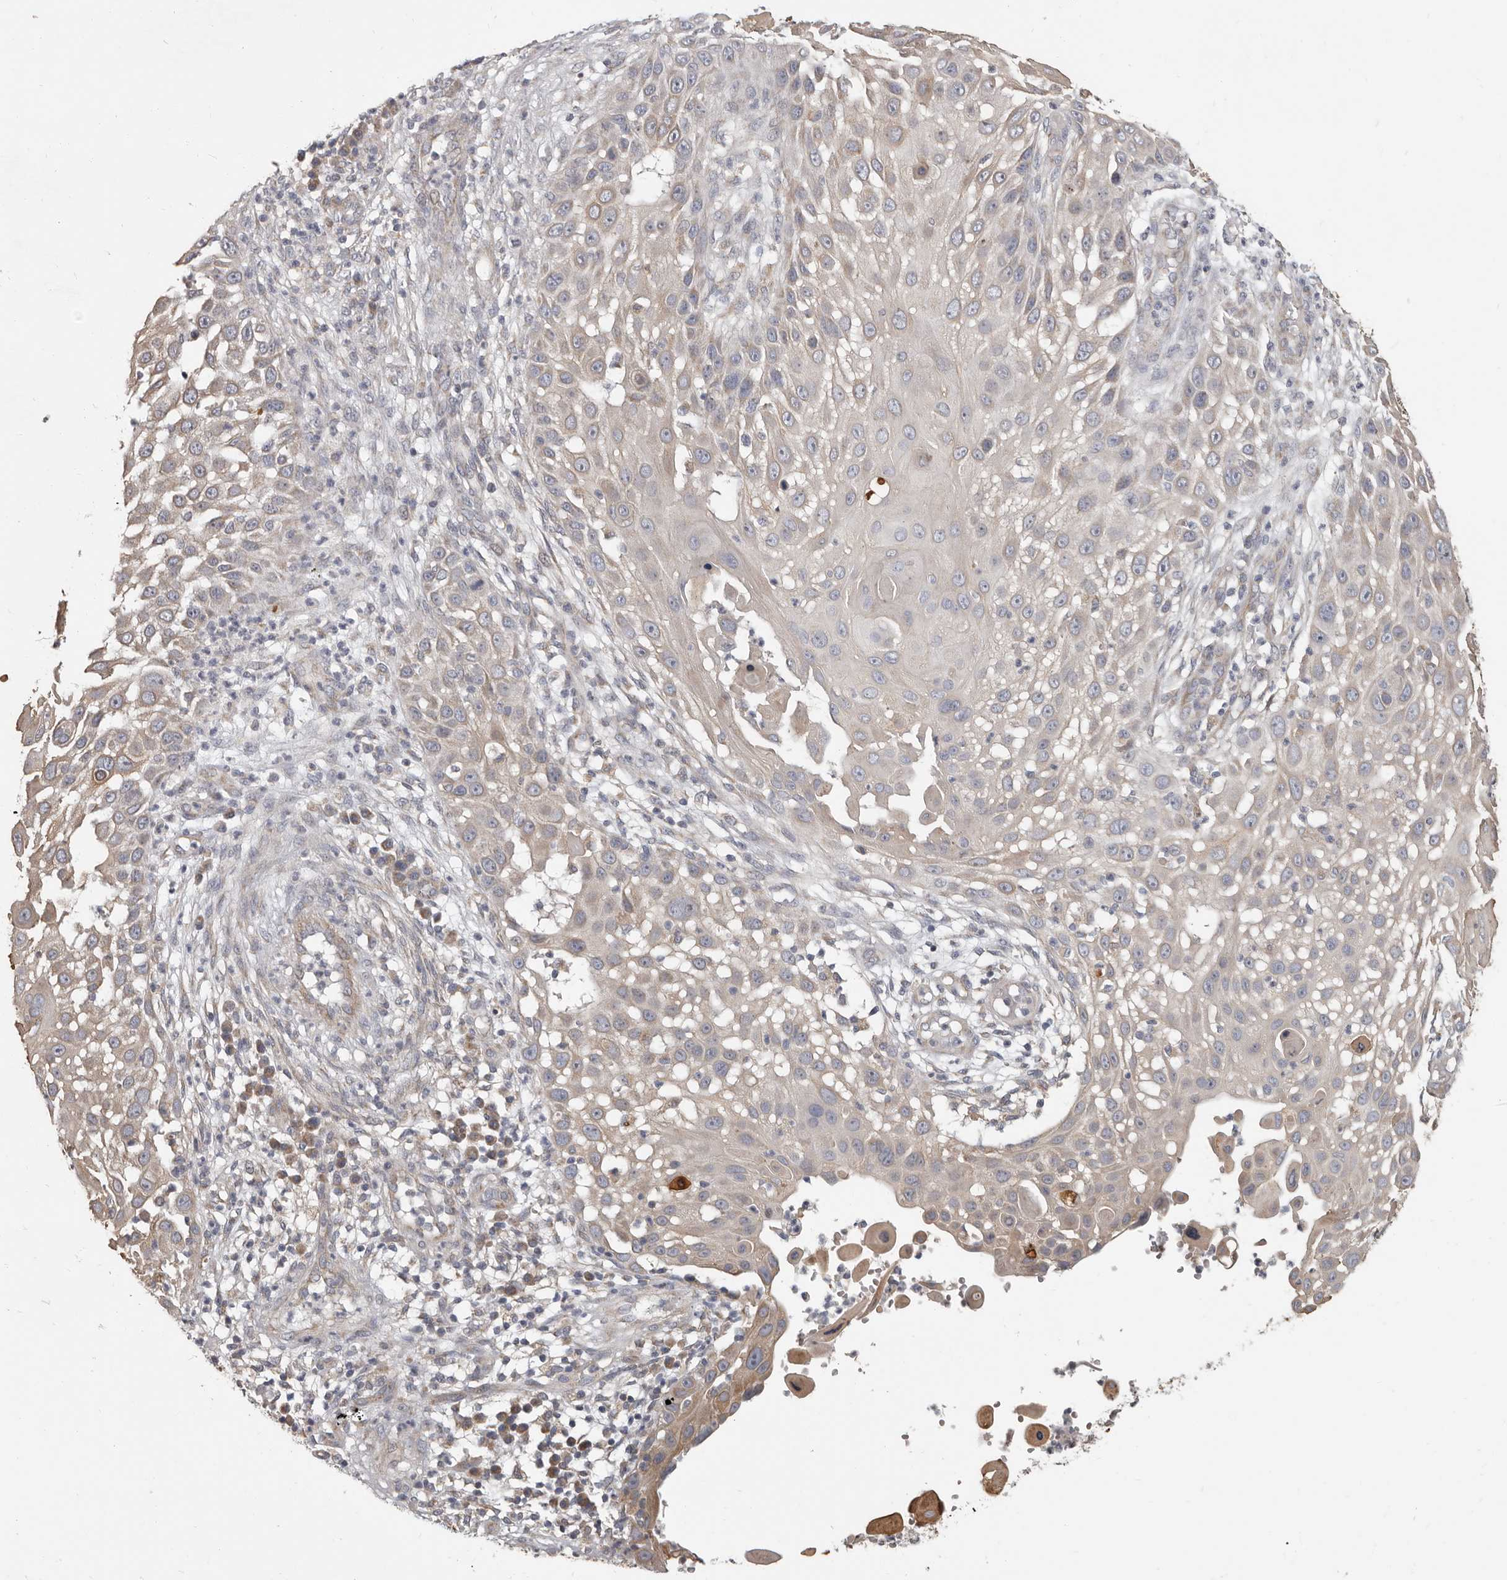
{"staining": {"intensity": "weak", "quantity": "25%-75%", "location": "cytoplasmic/membranous"}, "tissue": "skin cancer", "cell_type": "Tumor cells", "image_type": "cancer", "snomed": [{"axis": "morphology", "description": "Squamous cell carcinoma, NOS"}, {"axis": "topography", "description": "Skin"}], "caption": "Human squamous cell carcinoma (skin) stained for a protein (brown) displays weak cytoplasmic/membranous positive expression in about 25%-75% of tumor cells.", "gene": "UNK", "patient": {"sex": "female", "age": 44}}